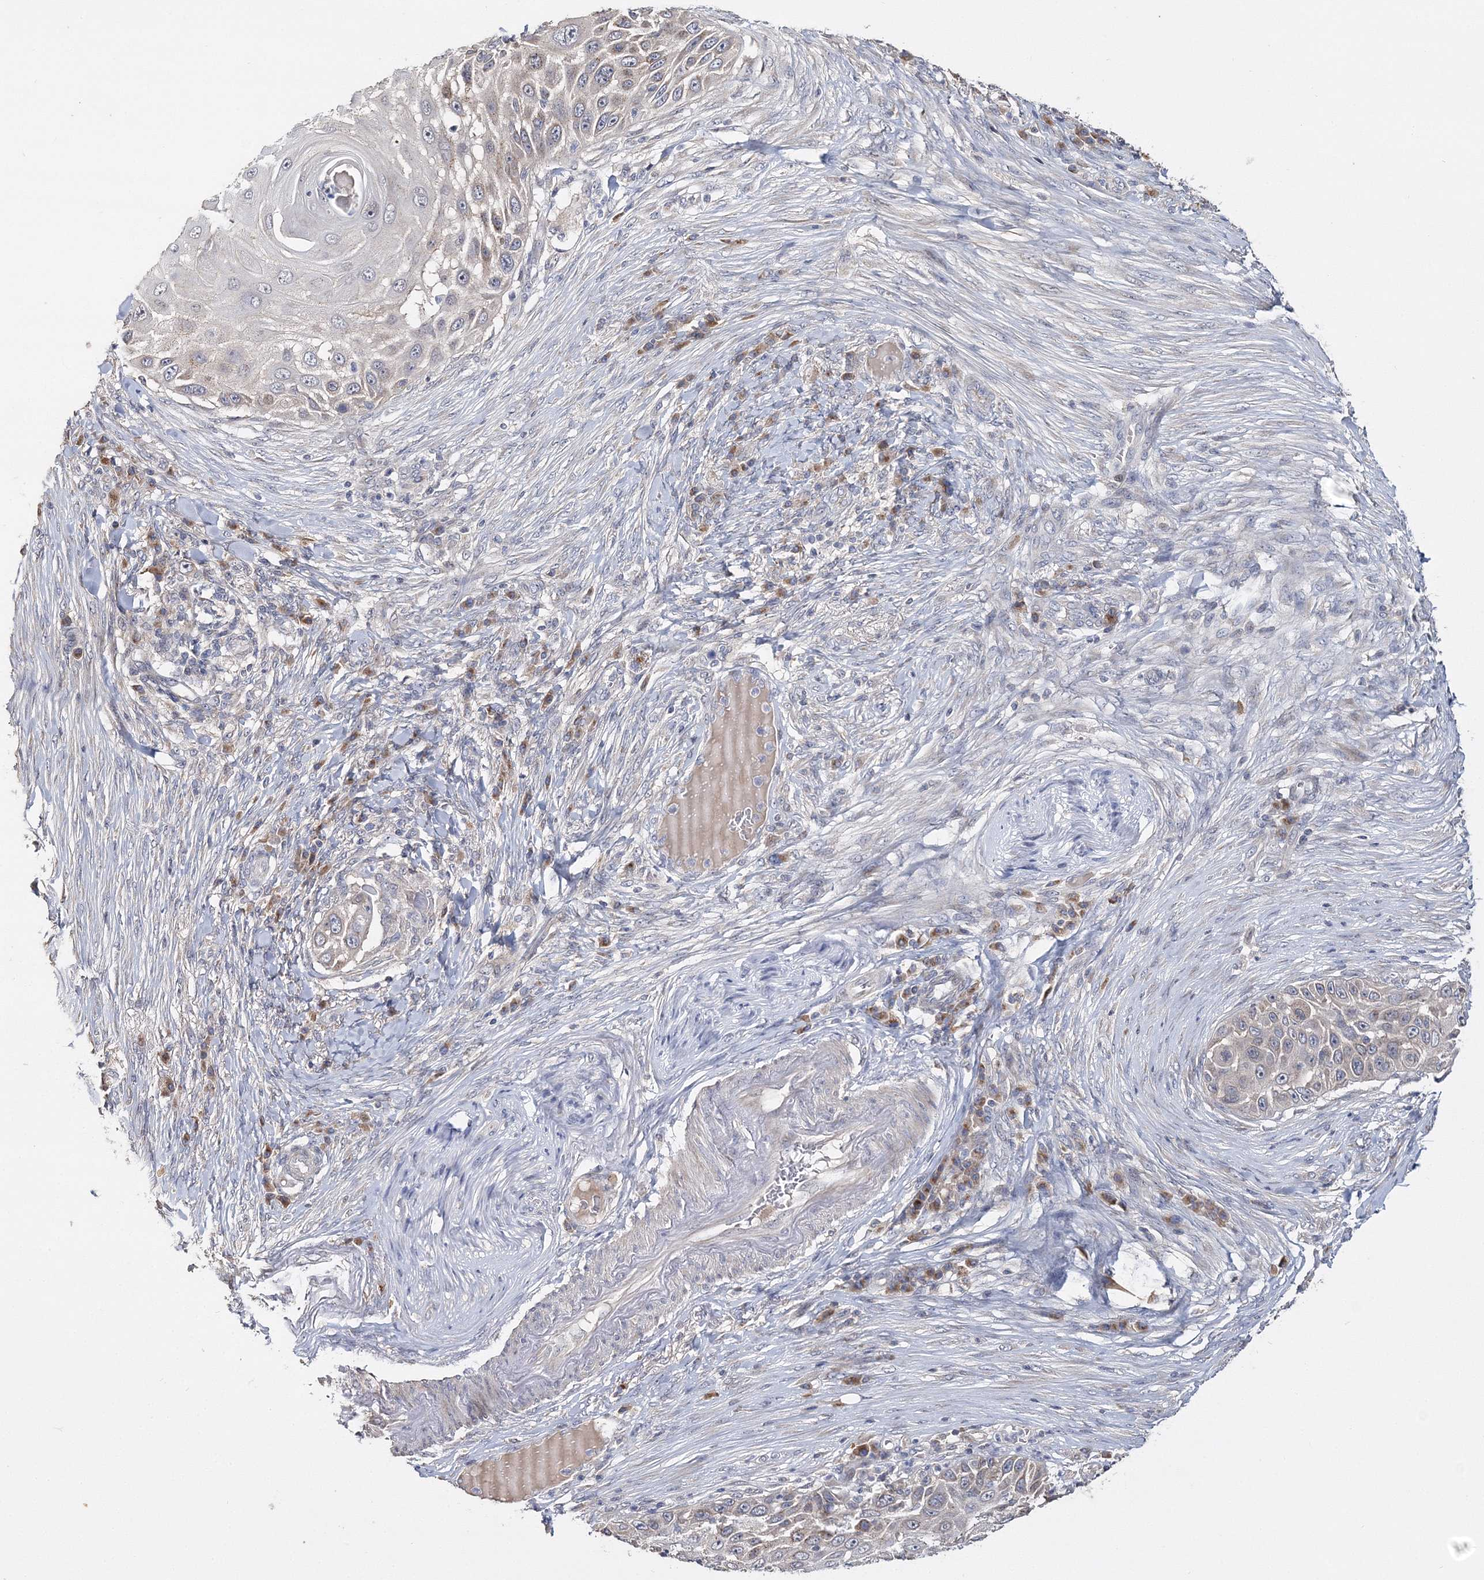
{"staining": {"intensity": "negative", "quantity": "none", "location": "none"}, "tissue": "skin cancer", "cell_type": "Tumor cells", "image_type": "cancer", "snomed": [{"axis": "morphology", "description": "Squamous cell carcinoma, NOS"}, {"axis": "topography", "description": "Skin"}], "caption": "Tumor cells are negative for protein expression in human skin cancer (squamous cell carcinoma). (Brightfield microscopy of DAB immunohistochemistry (IHC) at high magnification).", "gene": "GJB5", "patient": {"sex": "female", "age": 44}}